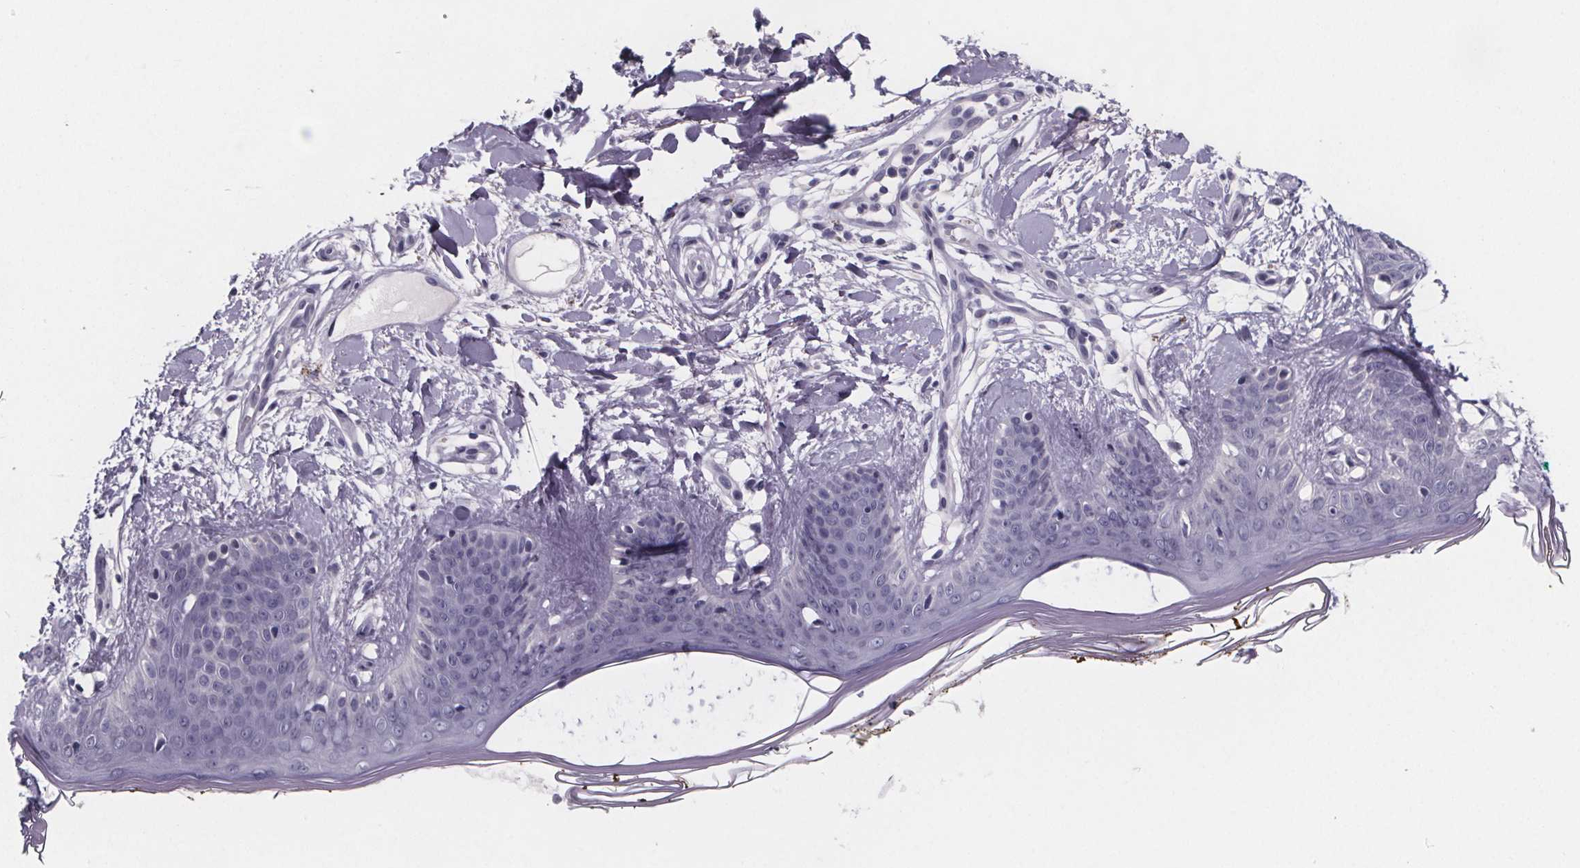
{"staining": {"intensity": "negative", "quantity": "none", "location": "none"}, "tissue": "skin", "cell_type": "Fibroblasts", "image_type": "normal", "snomed": [{"axis": "morphology", "description": "Normal tissue, NOS"}, {"axis": "topography", "description": "Skin"}], "caption": "Immunohistochemistry (IHC) photomicrograph of unremarkable skin stained for a protein (brown), which shows no staining in fibroblasts. (DAB (3,3'-diaminobenzidine) immunohistochemistry visualized using brightfield microscopy, high magnification).", "gene": "PAH", "patient": {"sex": "female", "age": 34}}